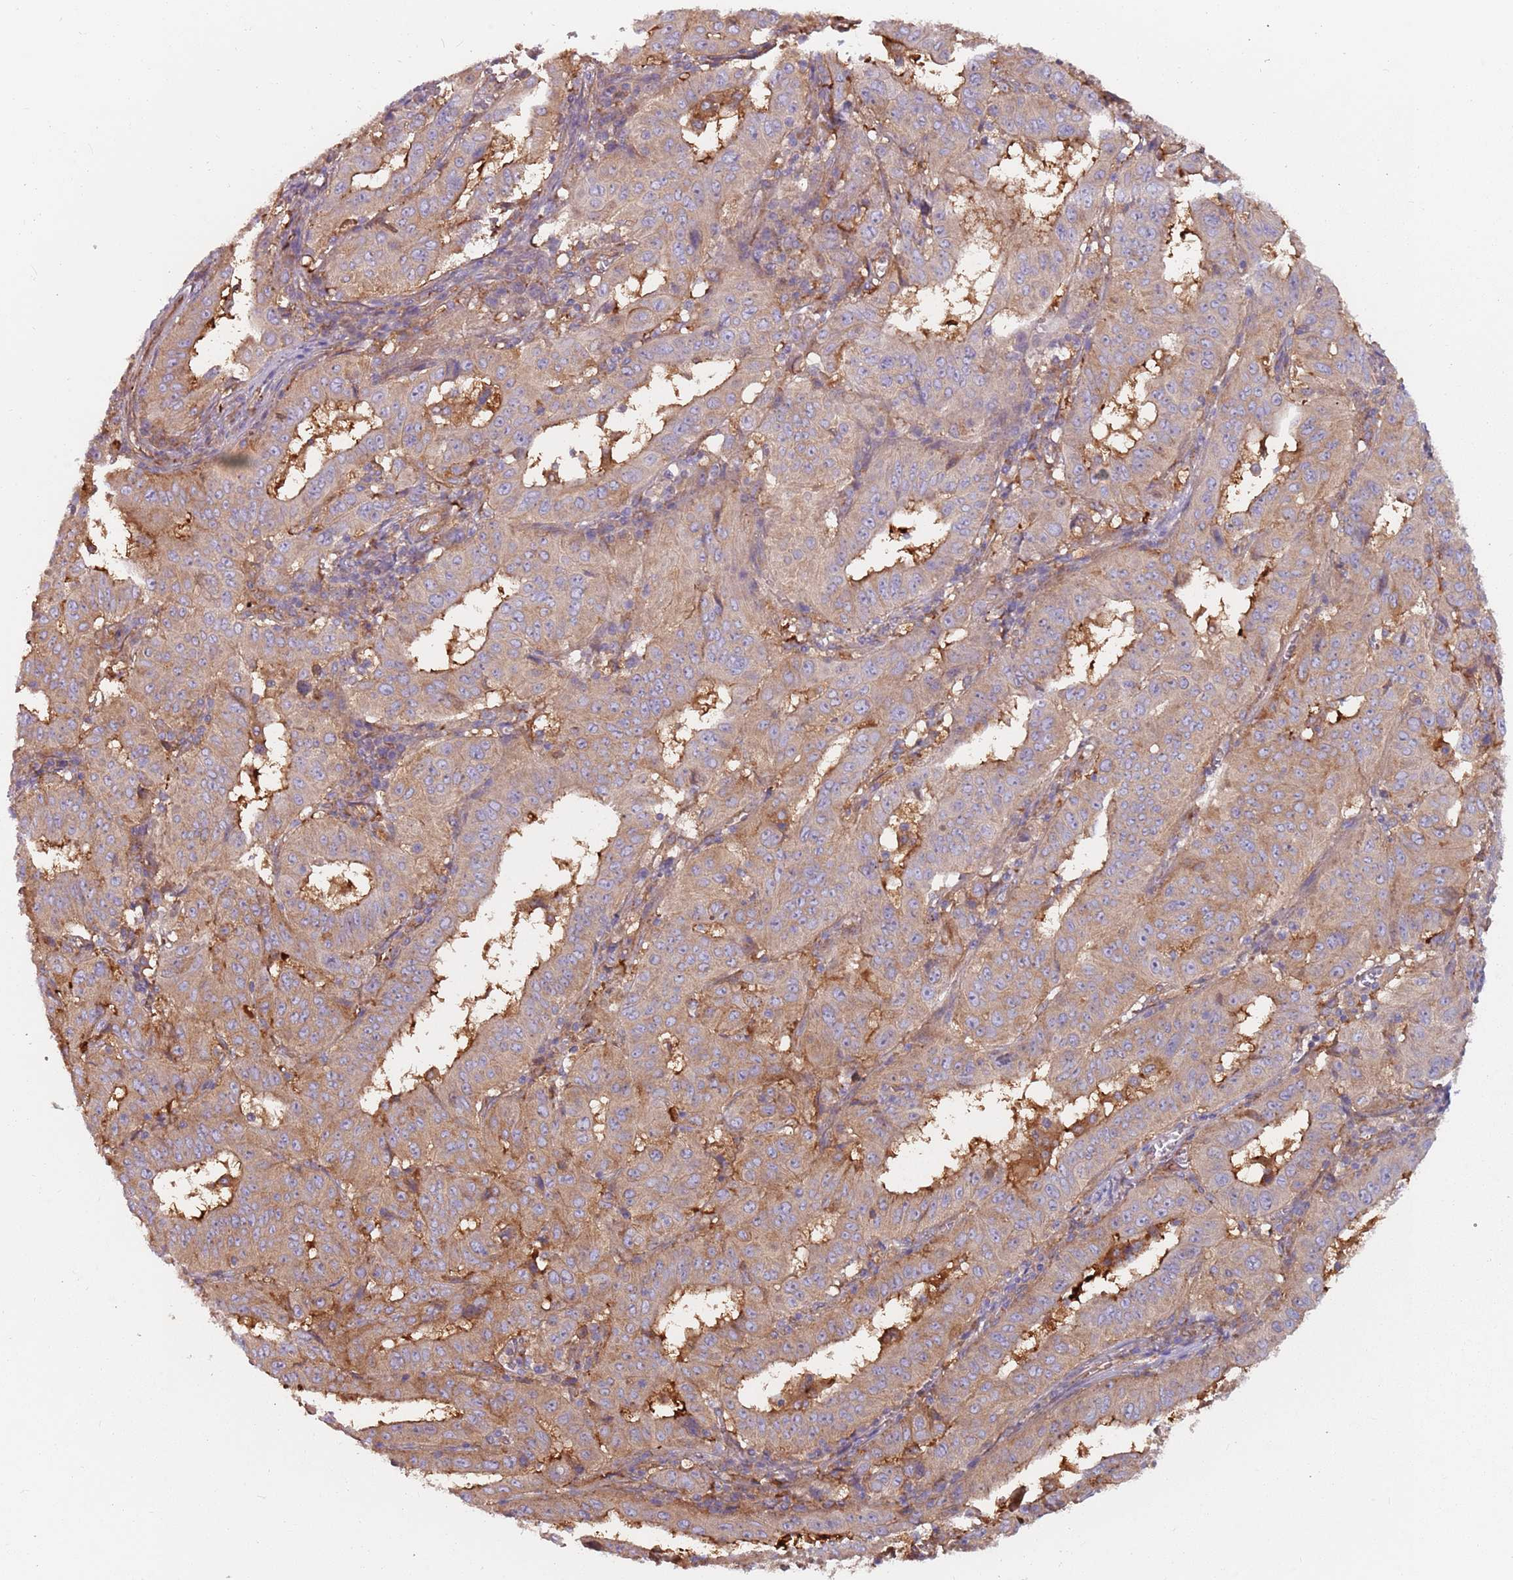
{"staining": {"intensity": "weak", "quantity": "25%-75%", "location": "cytoplasmic/membranous"}, "tissue": "pancreatic cancer", "cell_type": "Tumor cells", "image_type": "cancer", "snomed": [{"axis": "morphology", "description": "Adenocarcinoma, NOS"}, {"axis": "topography", "description": "Pancreas"}], "caption": "High-power microscopy captured an immunohistochemistry image of pancreatic cancer, revealing weak cytoplasmic/membranous staining in about 25%-75% of tumor cells.", "gene": "SPDL1", "patient": {"sex": "male", "age": 63}}